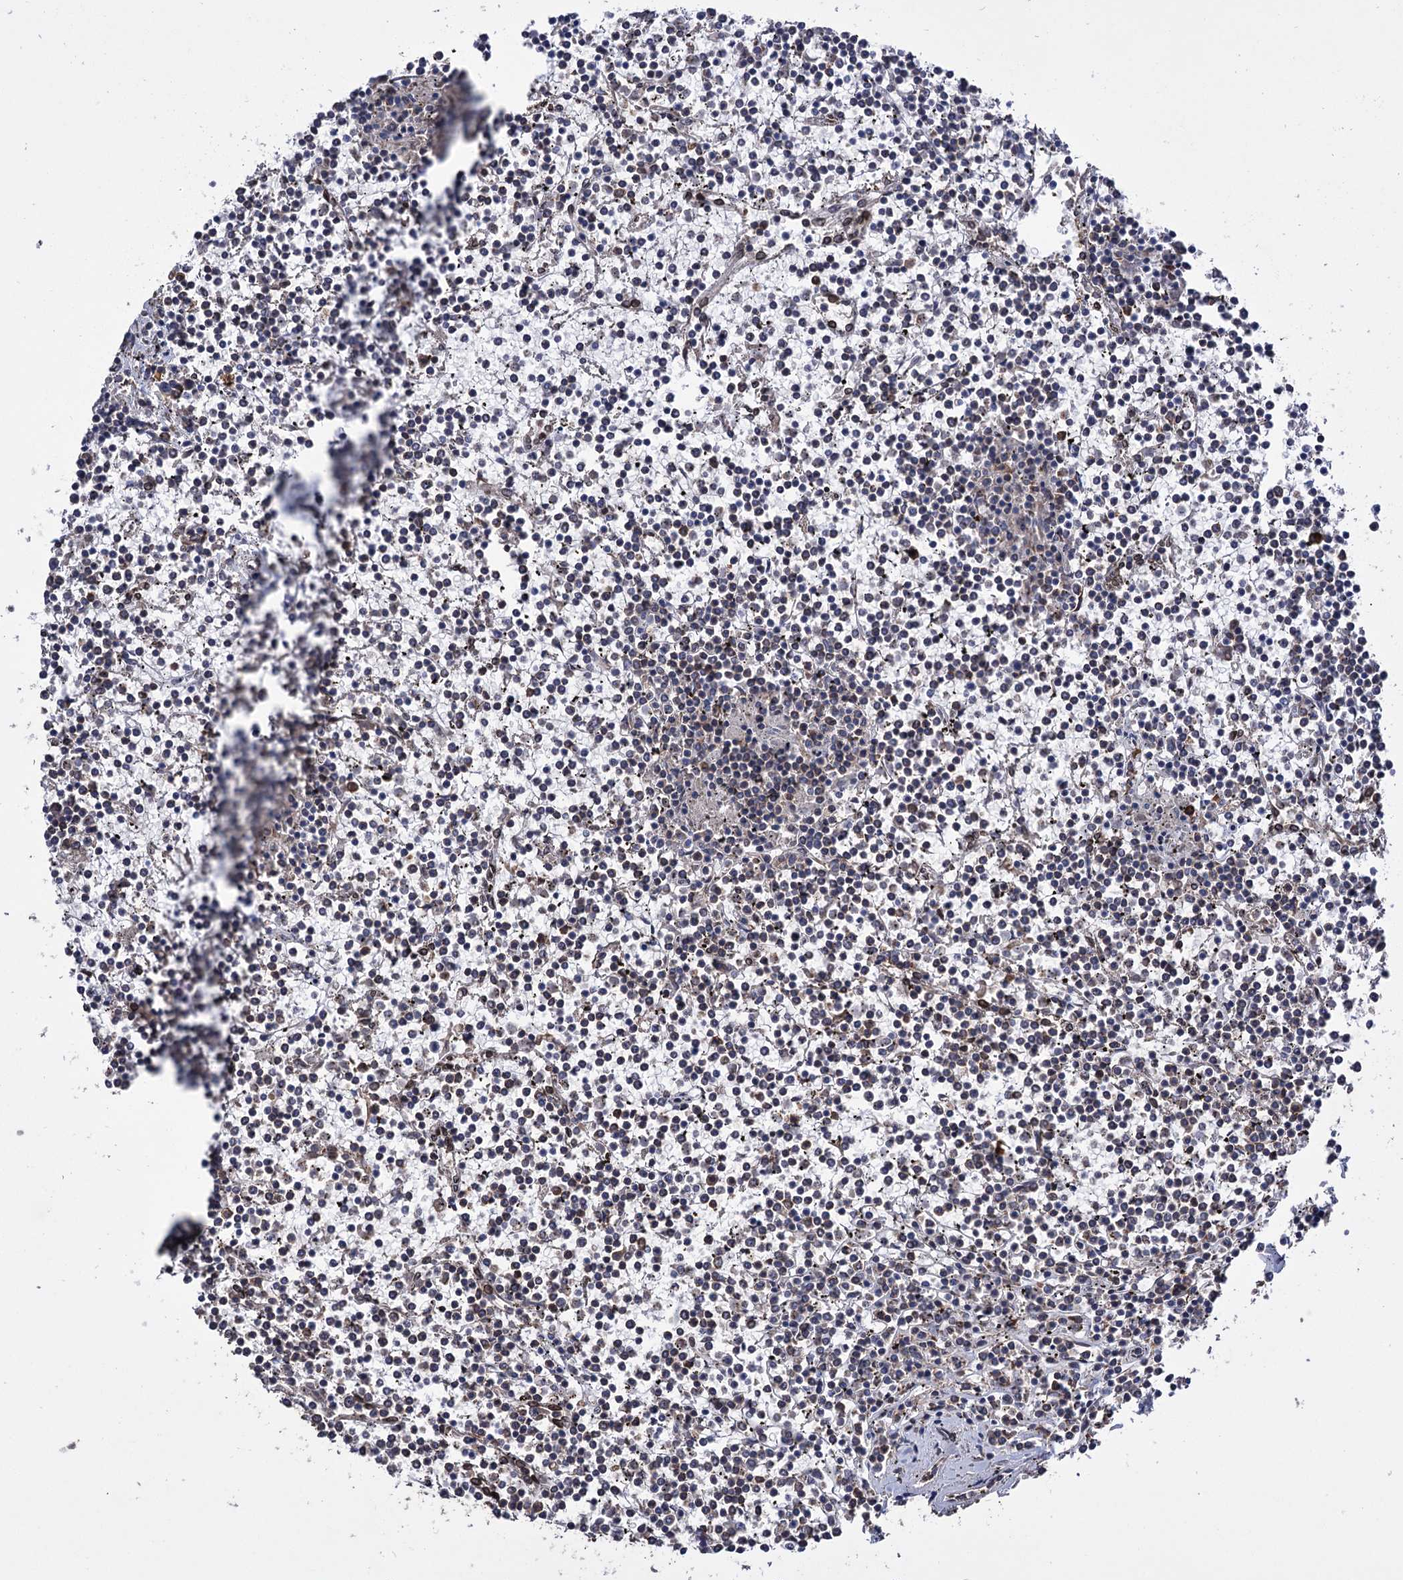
{"staining": {"intensity": "negative", "quantity": "none", "location": "none"}, "tissue": "lymphoma", "cell_type": "Tumor cells", "image_type": "cancer", "snomed": [{"axis": "morphology", "description": "Malignant lymphoma, non-Hodgkin's type, Low grade"}, {"axis": "topography", "description": "Spleen"}], "caption": "Photomicrograph shows no significant protein staining in tumor cells of lymphoma.", "gene": "CDAN1", "patient": {"sex": "female", "age": 19}}